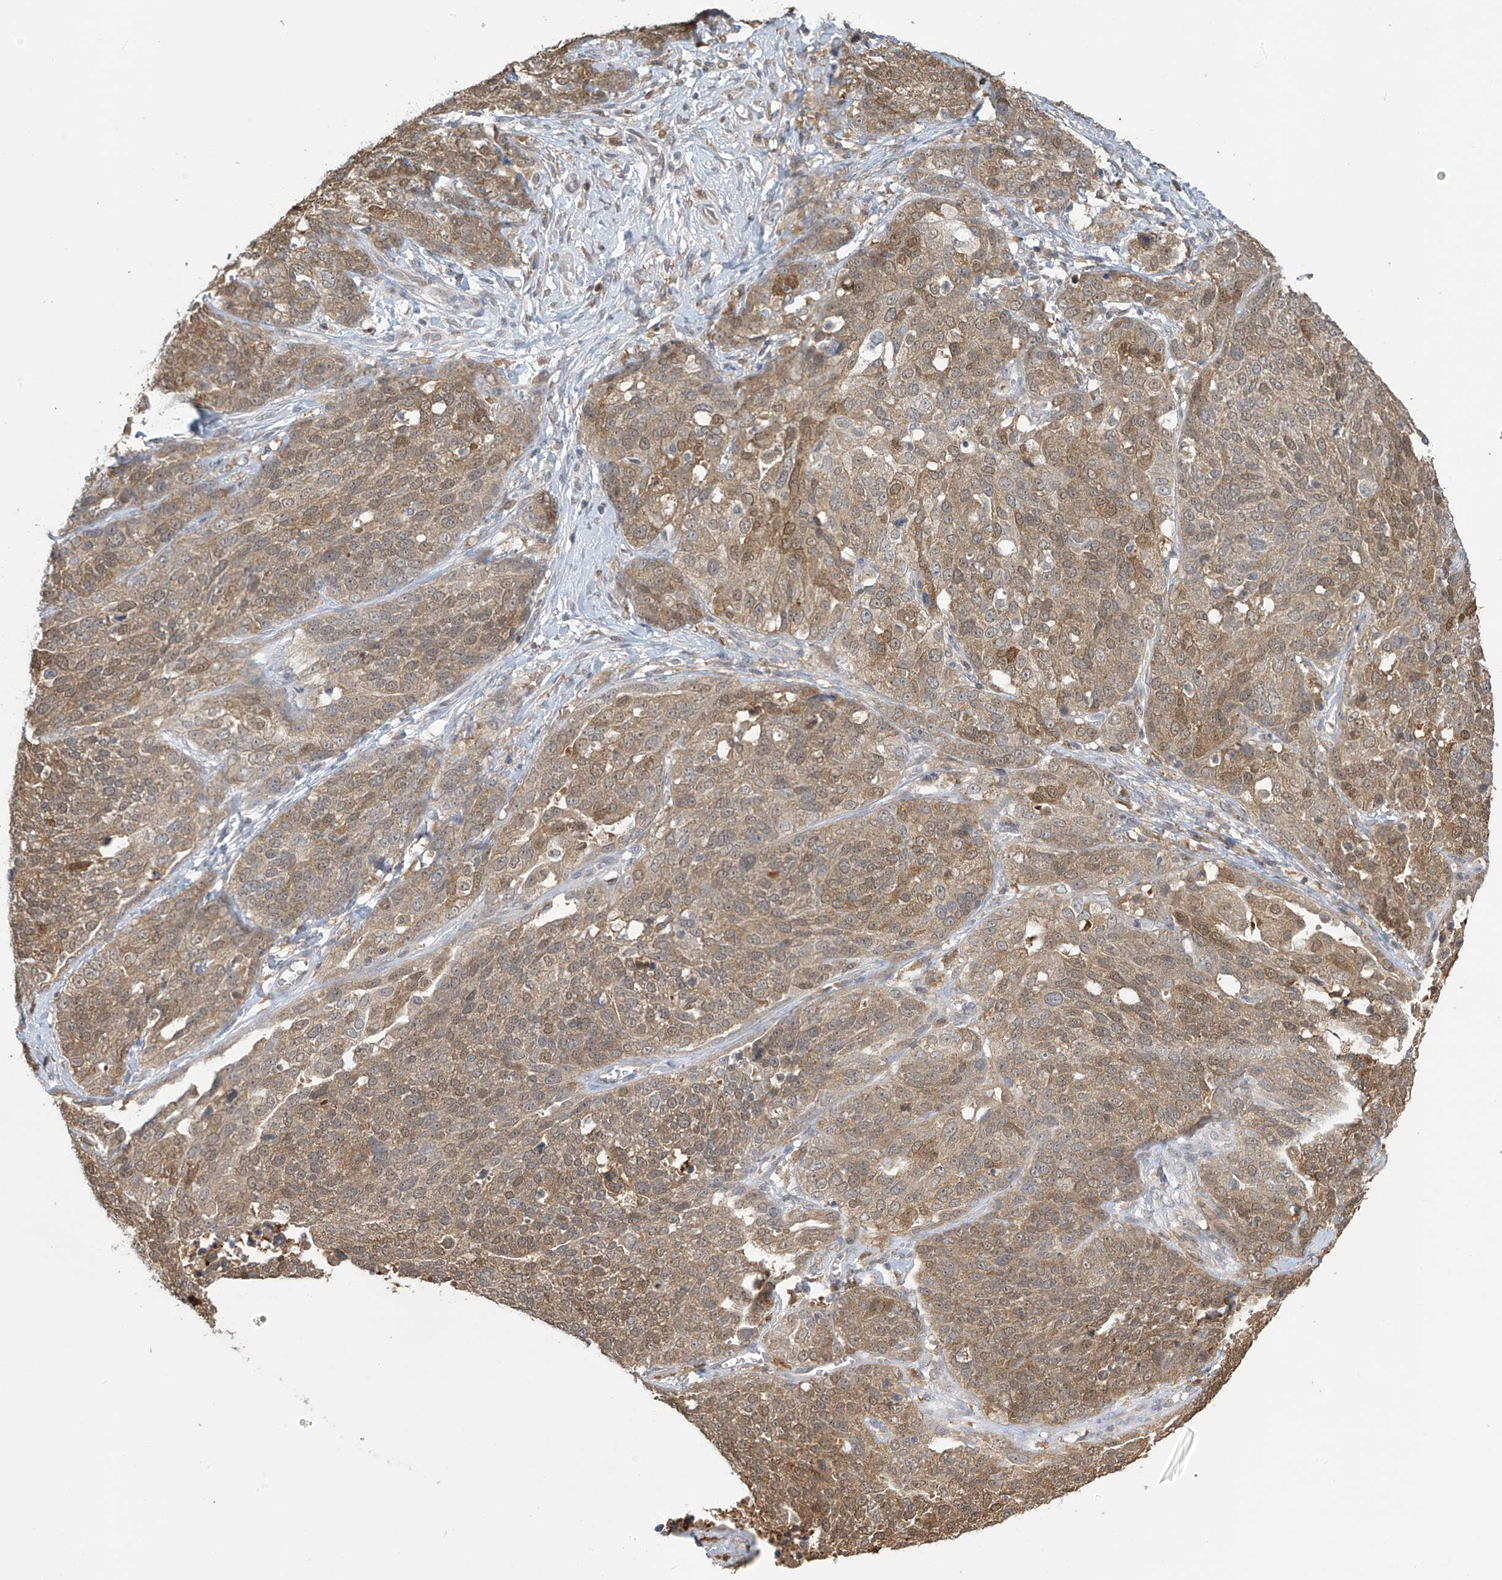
{"staining": {"intensity": "moderate", "quantity": ">75%", "location": "cytoplasmic/membranous,nuclear"}, "tissue": "ovarian cancer", "cell_type": "Tumor cells", "image_type": "cancer", "snomed": [{"axis": "morphology", "description": "Cystadenocarcinoma, serous, NOS"}, {"axis": "topography", "description": "Ovary"}], "caption": "Moderate cytoplasmic/membranous and nuclear protein staining is identified in approximately >75% of tumor cells in serous cystadenocarcinoma (ovarian). The staining is performed using DAB (3,3'-diaminobenzidine) brown chromogen to label protein expression. The nuclei are counter-stained blue using hematoxylin.", "gene": "IDH1", "patient": {"sex": "female", "age": 44}}